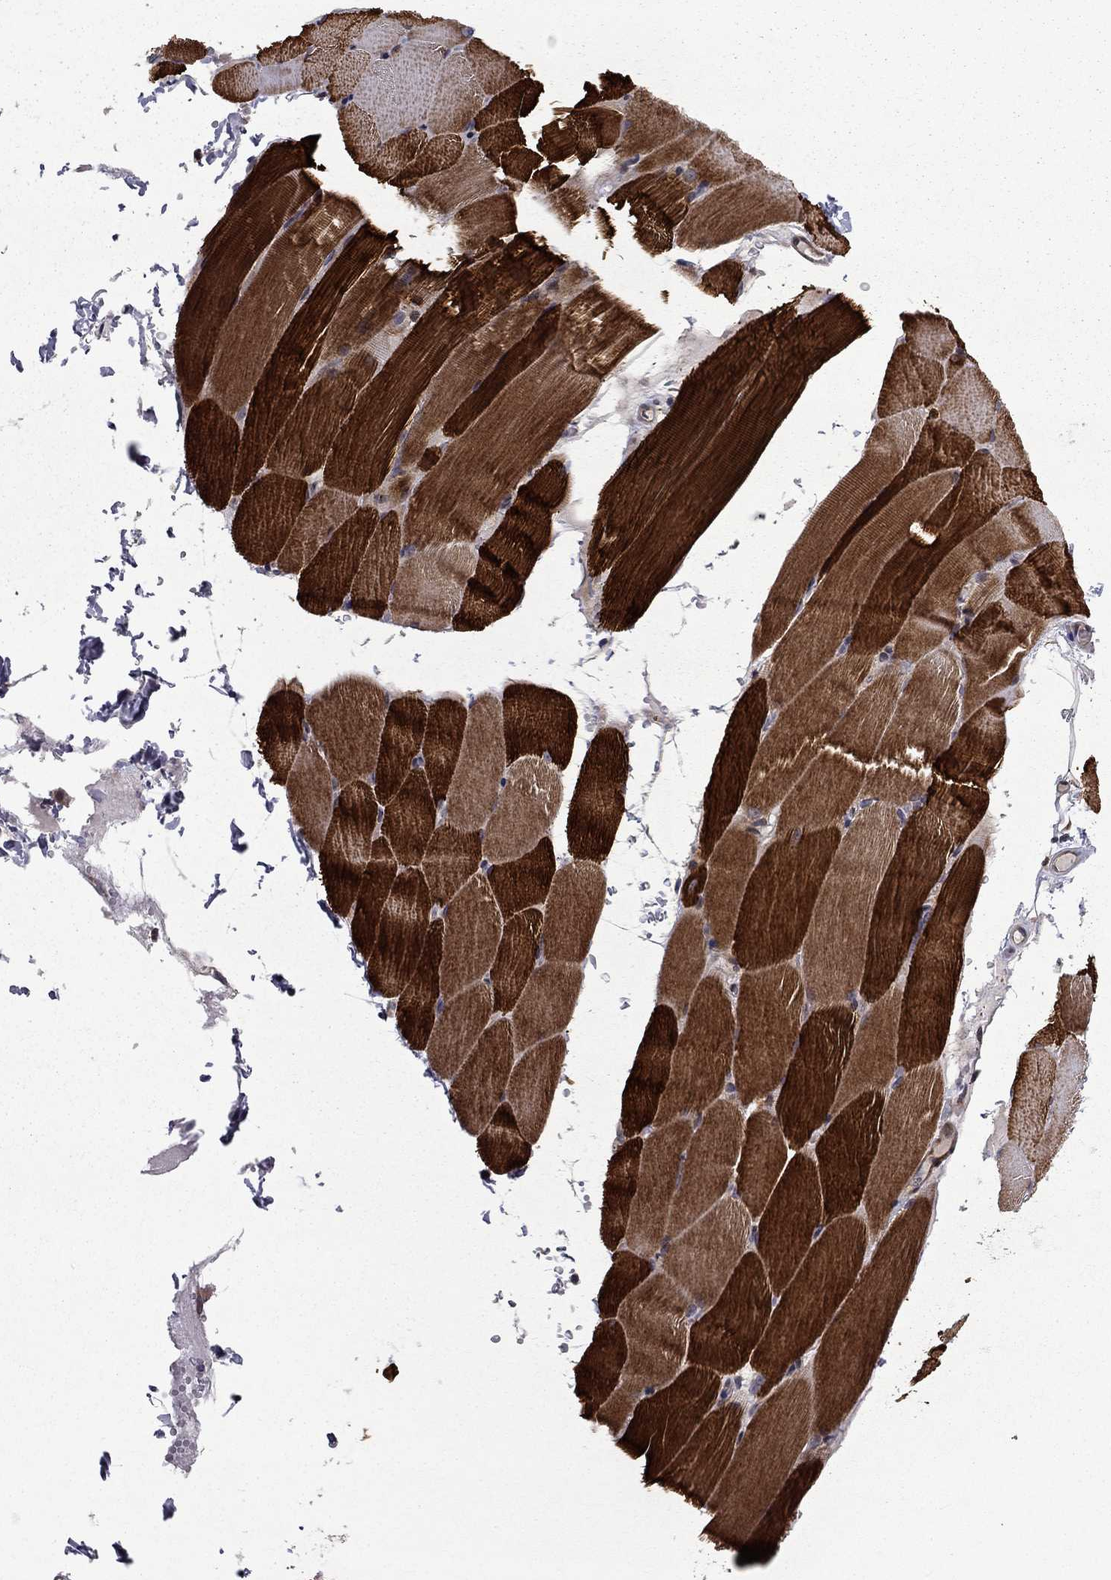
{"staining": {"intensity": "strong", "quantity": ">75%", "location": "cytoplasmic/membranous"}, "tissue": "skeletal muscle", "cell_type": "Myocytes", "image_type": "normal", "snomed": [{"axis": "morphology", "description": "Normal tissue, NOS"}, {"axis": "topography", "description": "Skeletal muscle"}], "caption": "Strong cytoplasmic/membranous positivity for a protein is identified in about >75% of myocytes of benign skeletal muscle using IHC.", "gene": "MIOS", "patient": {"sex": "female", "age": 37}}